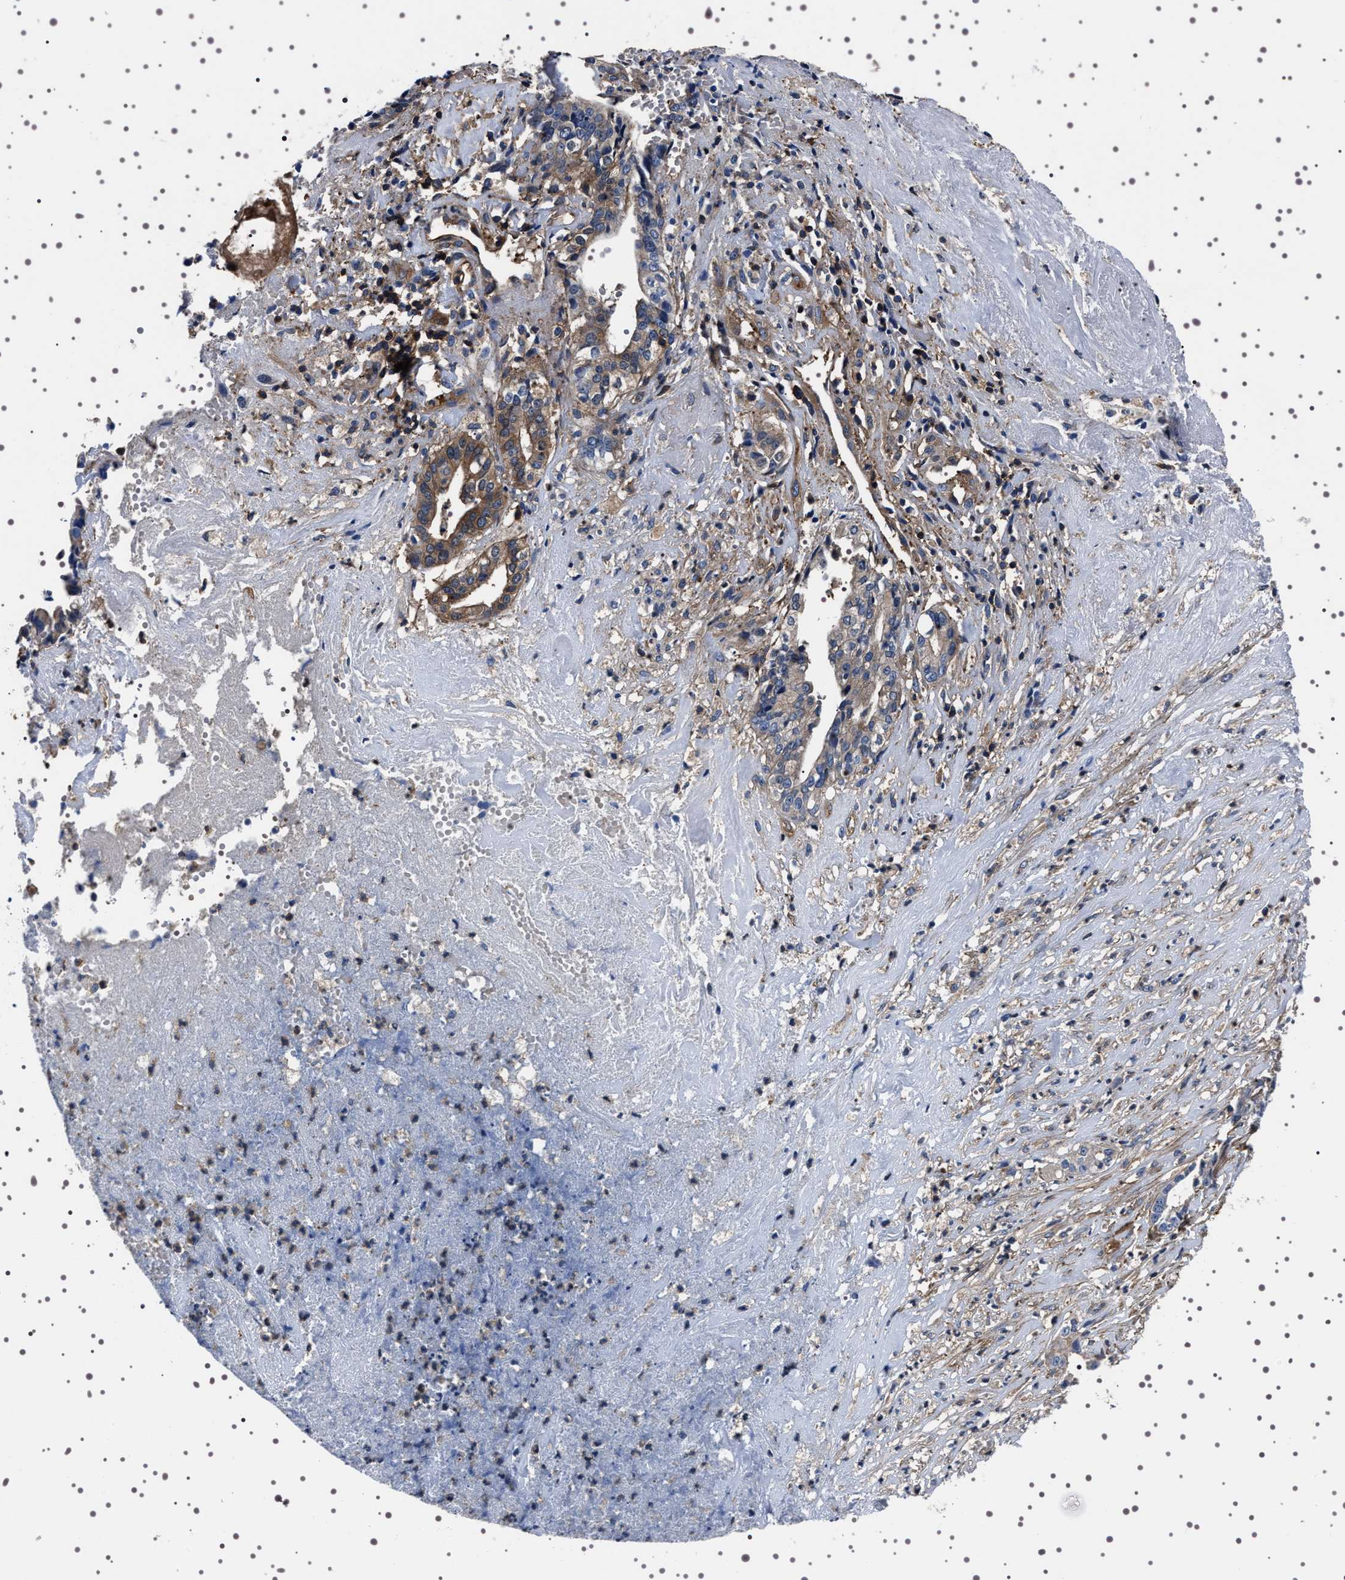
{"staining": {"intensity": "moderate", "quantity": ">75%", "location": "cytoplasmic/membranous"}, "tissue": "liver cancer", "cell_type": "Tumor cells", "image_type": "cancer", "snomed": [{"axis": "morphology", "description": "Cholangiocarcinoma"}, {"axis": "topography", "description": "Liver"}], "caption": "Liver cancer tissue exhibits moderate cytoplasmic/membranous staining in about >75% of tumor cells, visualized by immunohistochemistry.", "gene": "WDR1", "patient": {"sex": "female", "age": 61}}